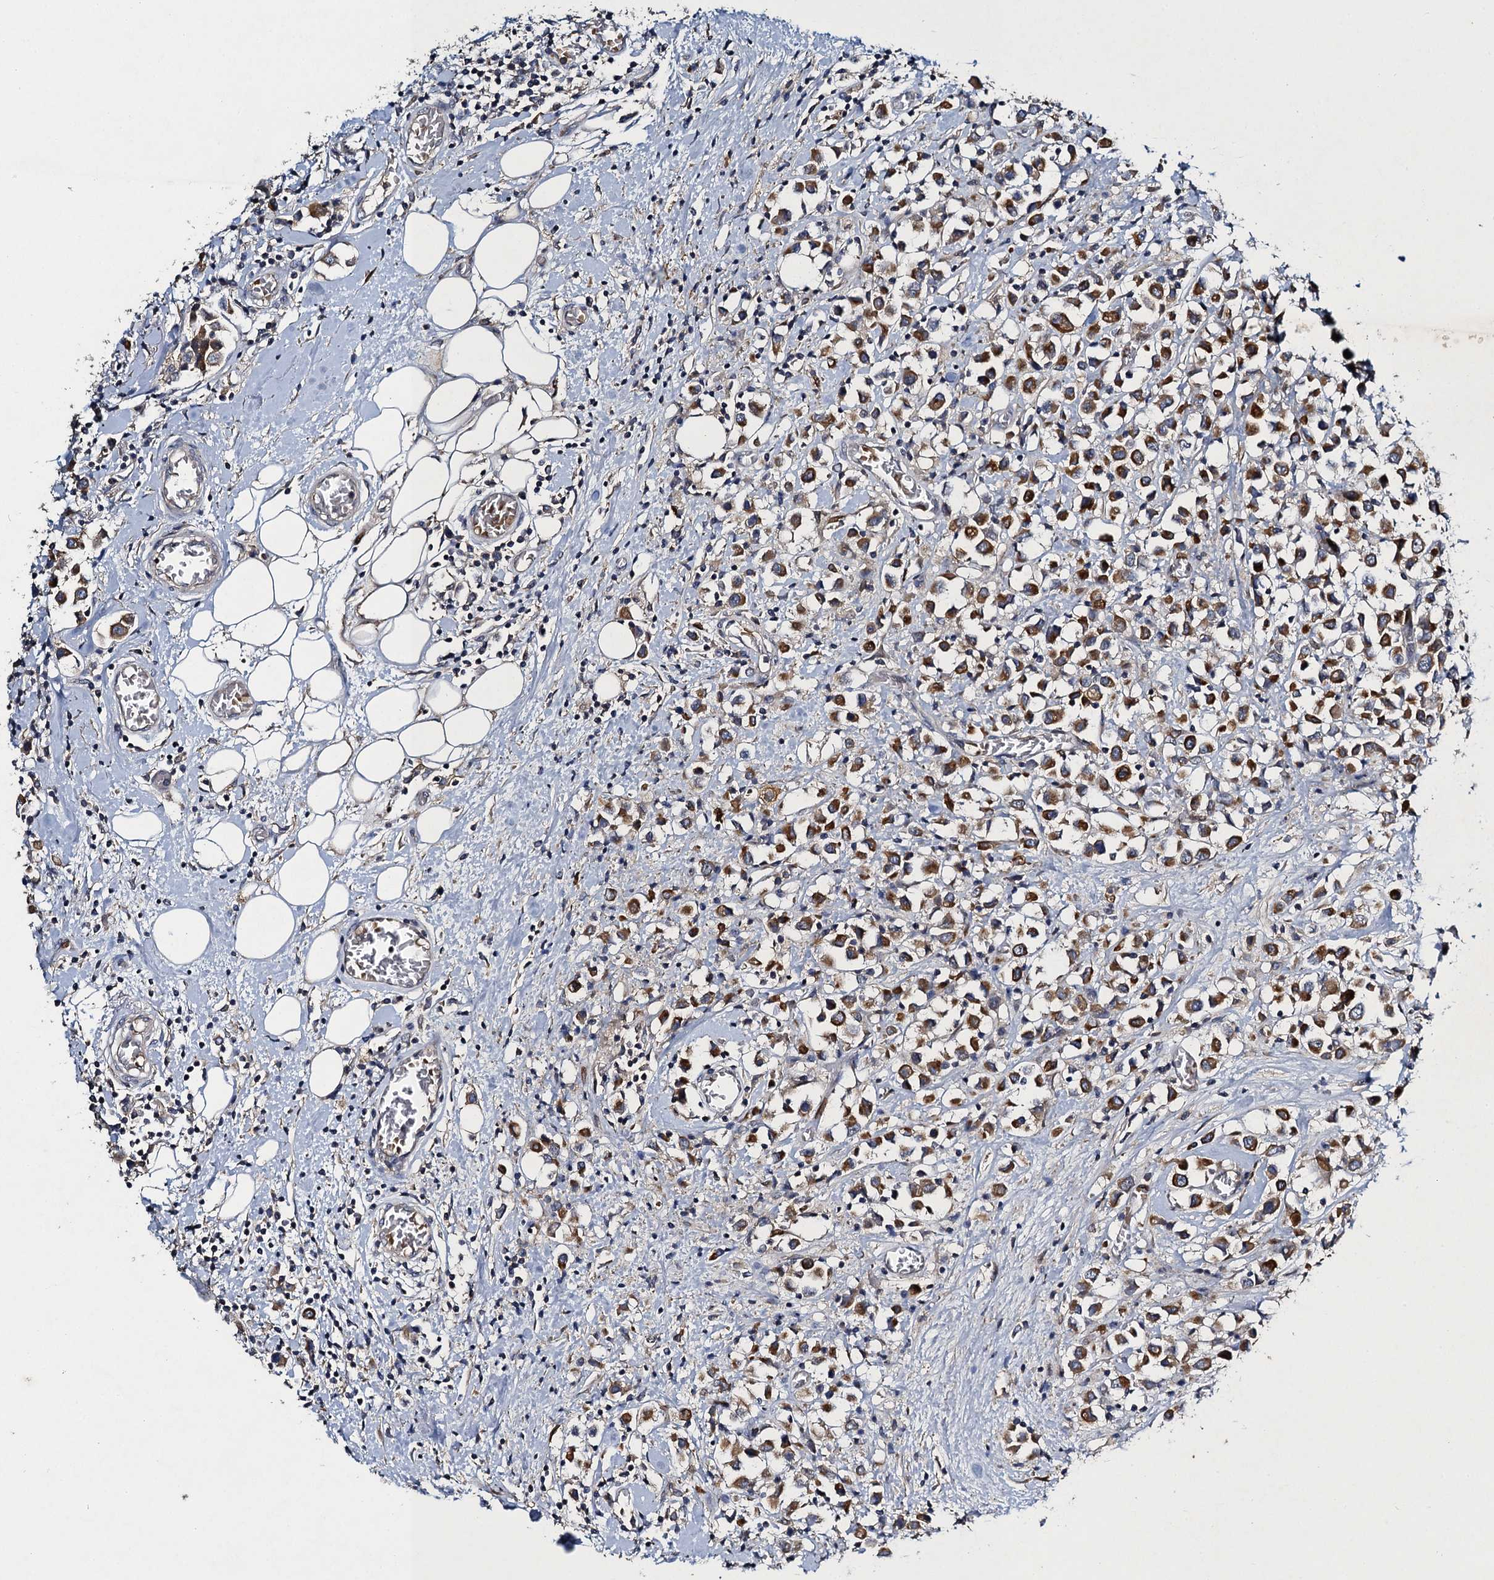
{"staining": {"intensity": "moderate", "quantity": ">75%", "location": "cytoplasmic/membranous"}, "tissue": "breast cancer", "cell_type": "Tumor cells", "image_type": "cancer", "snomed": [{"axis": "morphology", "description": "Duct carcinoma"}, {"axis": "topography", "description": "Breast"}], "caption": "Breast intraductal carcinoma stained with a brown dye shows moderate cytoplasmic/membranous positive positivity in about >75% of tumor cells.", "gene": "SLC11A2", "patient": {"sex": "female", "age": 61}}